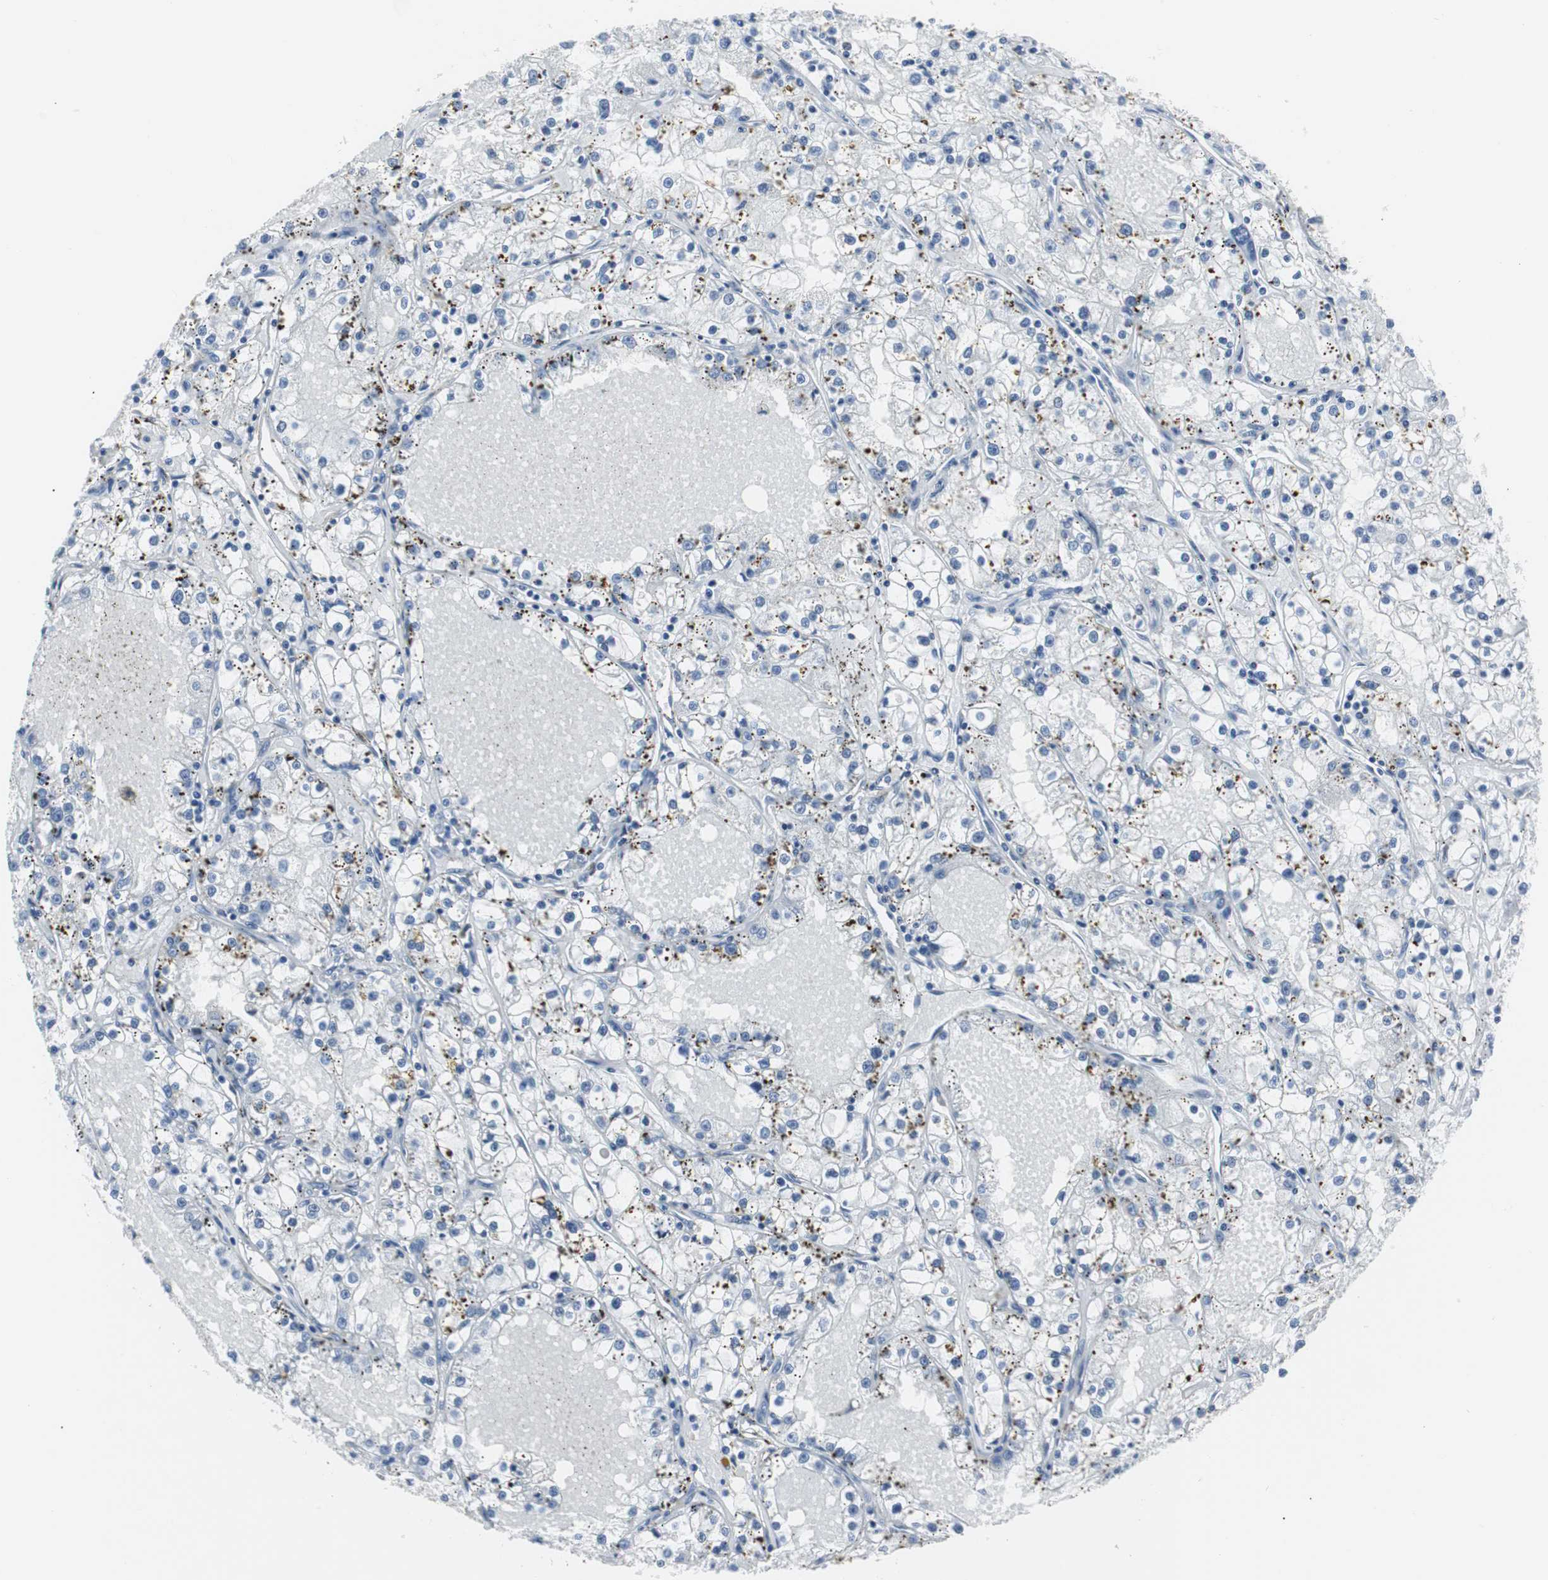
{"staining": {"intensity": "negative", "quantity": "none", "location": "none"}, "tissue": "renal cancer", "cell_type": "Tumor cells", "image_type": "cancer", "snomed": [{"axis": "morphology", "description": "Adenocarcinoma, NOS"}, {"axis": "topography", "description": "Kidney"}], "caption": "High power microscopy photomicrograph of an immunohistochemistry (IHC) photomicrograph of adenocarcinoma (renal), revealing no significant staining in tumor cells.", "gene": "GAP43", "patient": {"sex": "male", "age": 56}}